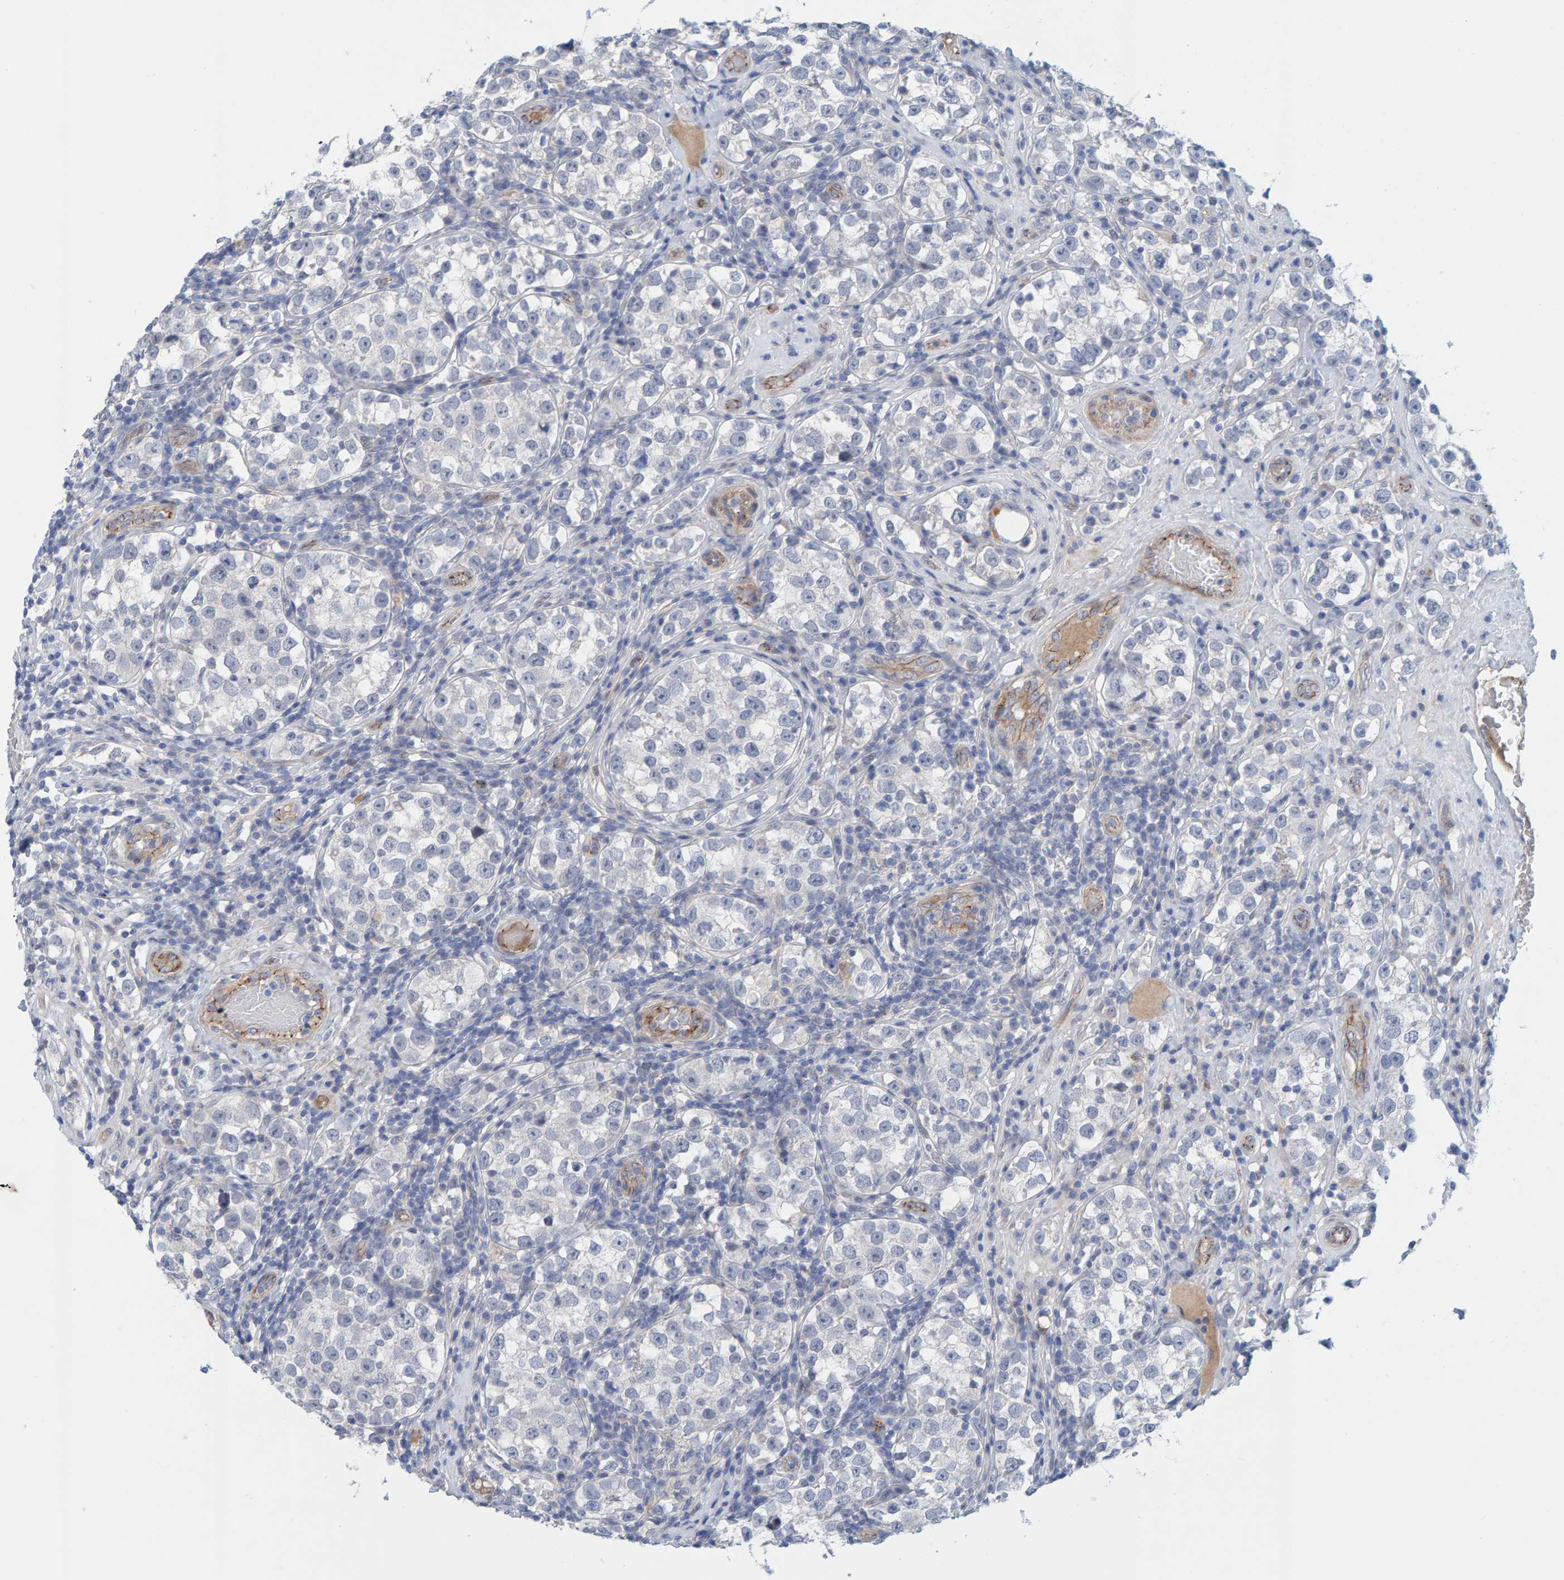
{"staining": {"intensity": "negative", "quantity": "none", "location": "none"}, "tissue": "testis cancer", "cell_type": "Tumor cells", "image_type": "cancer", "snomed": [{"axis": "morphology", "description": "Normal tissue, NOS"}, {"axis": "morphology", "description": "Seminoma, NOS"}, {"axis": "topography", "description": "Testis"}], "caption": "Human testis cancer stained for a protein using IHC exhibits no staining in tumor cells.", "gene": "KRBA2", "patient": {"sex": "male", "age": 43}}